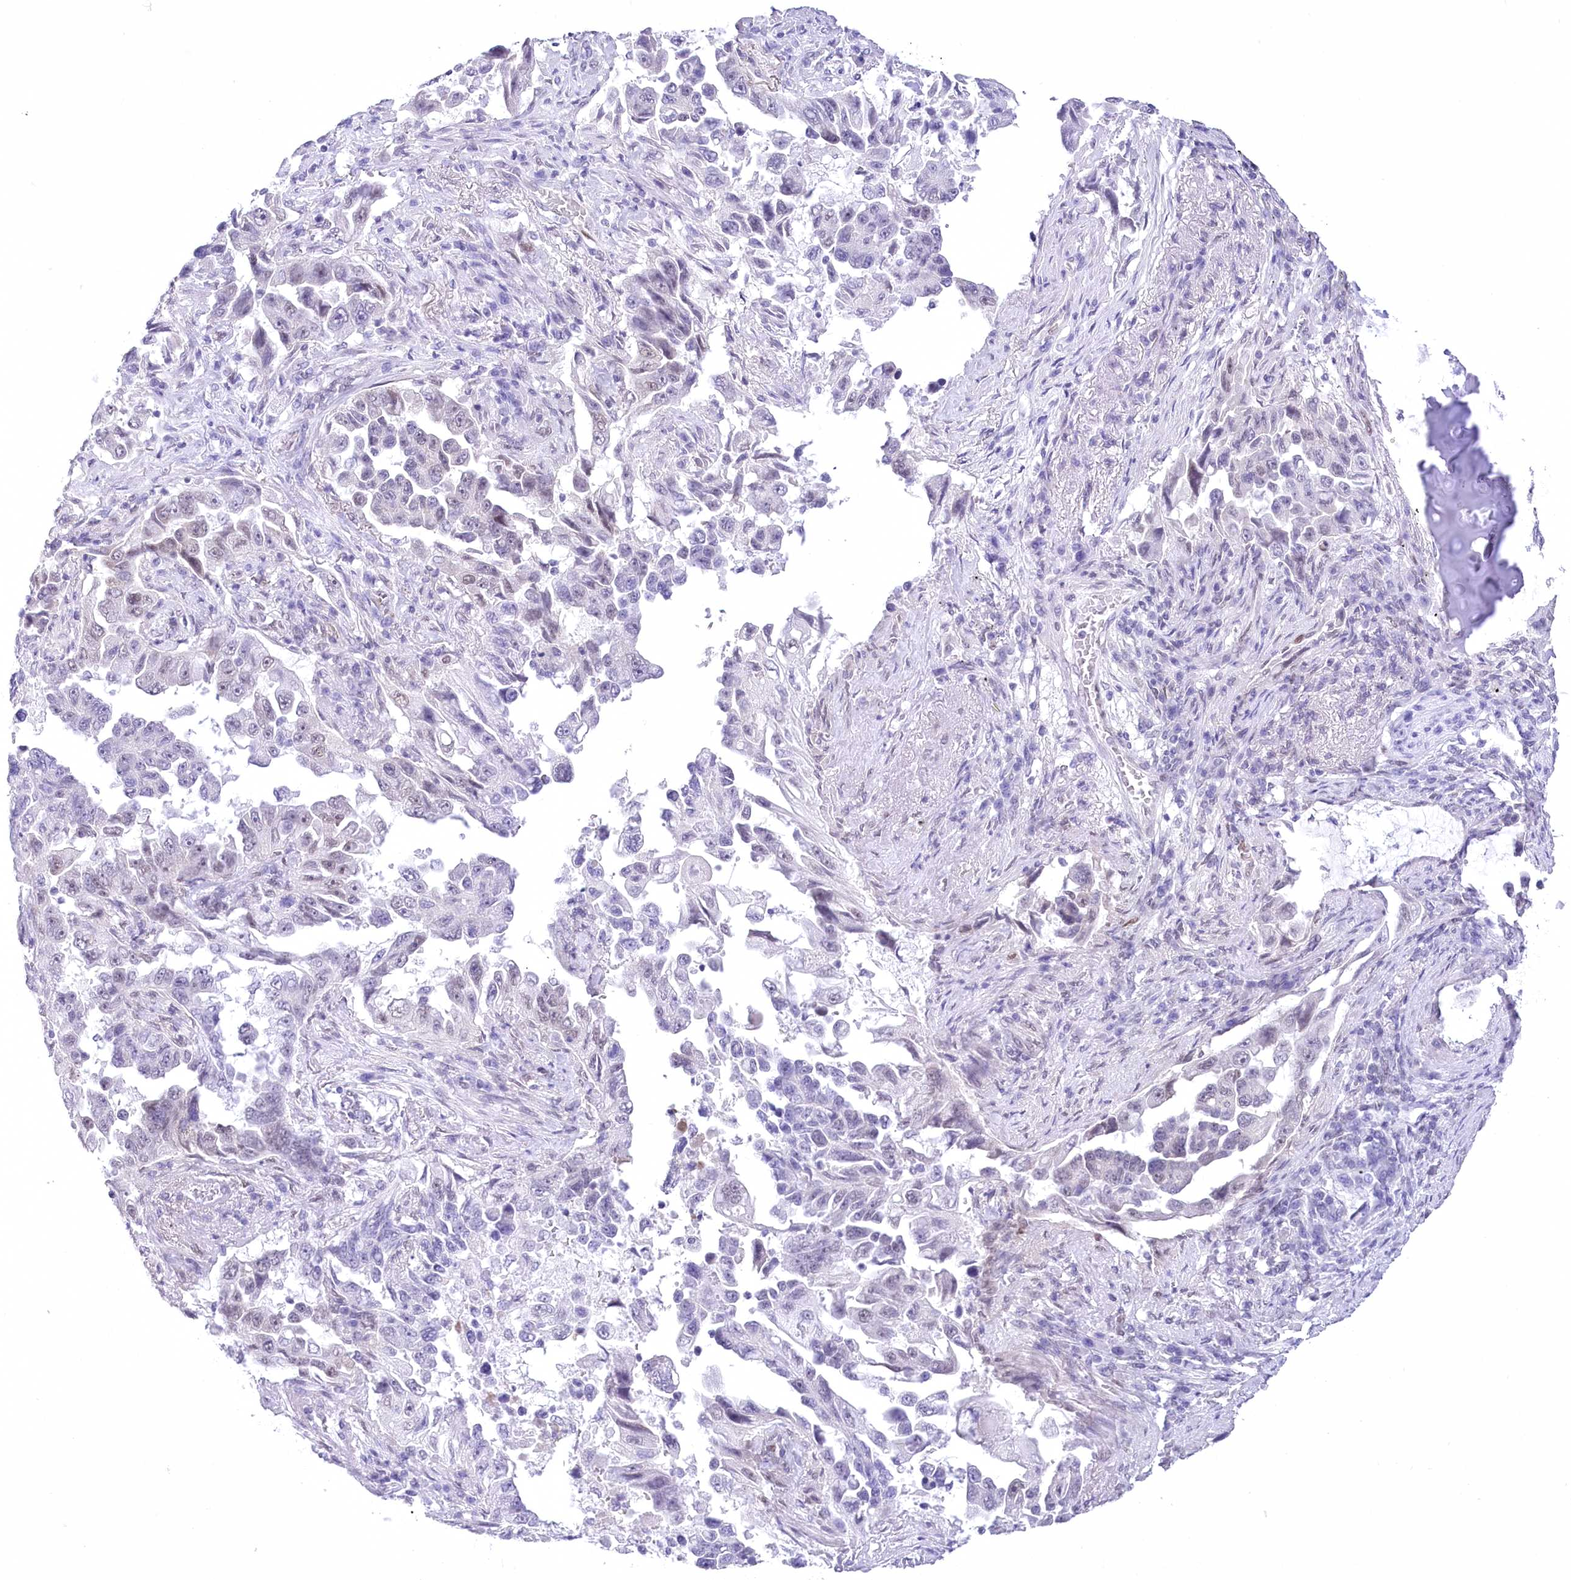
{"staining": {"intensity": "negative", "quantity": "none", "location": "none"}, "tissue": "lung cancer", "cell_type": "Tumor cells", "image_type": "cancer", "snomed": [{"axis": "morphology", "description": "Adenocarcinoma, NOS"}, {"axis": "topography", "description": "Lung"}], "caption": "Immunohistochemical staining of human lung cancer (adenocarcinoma) exhibits no significant positivity in tumor cells.", "gene": "HNRNPA0", "patient": {"sex": "female", "age": 51}}